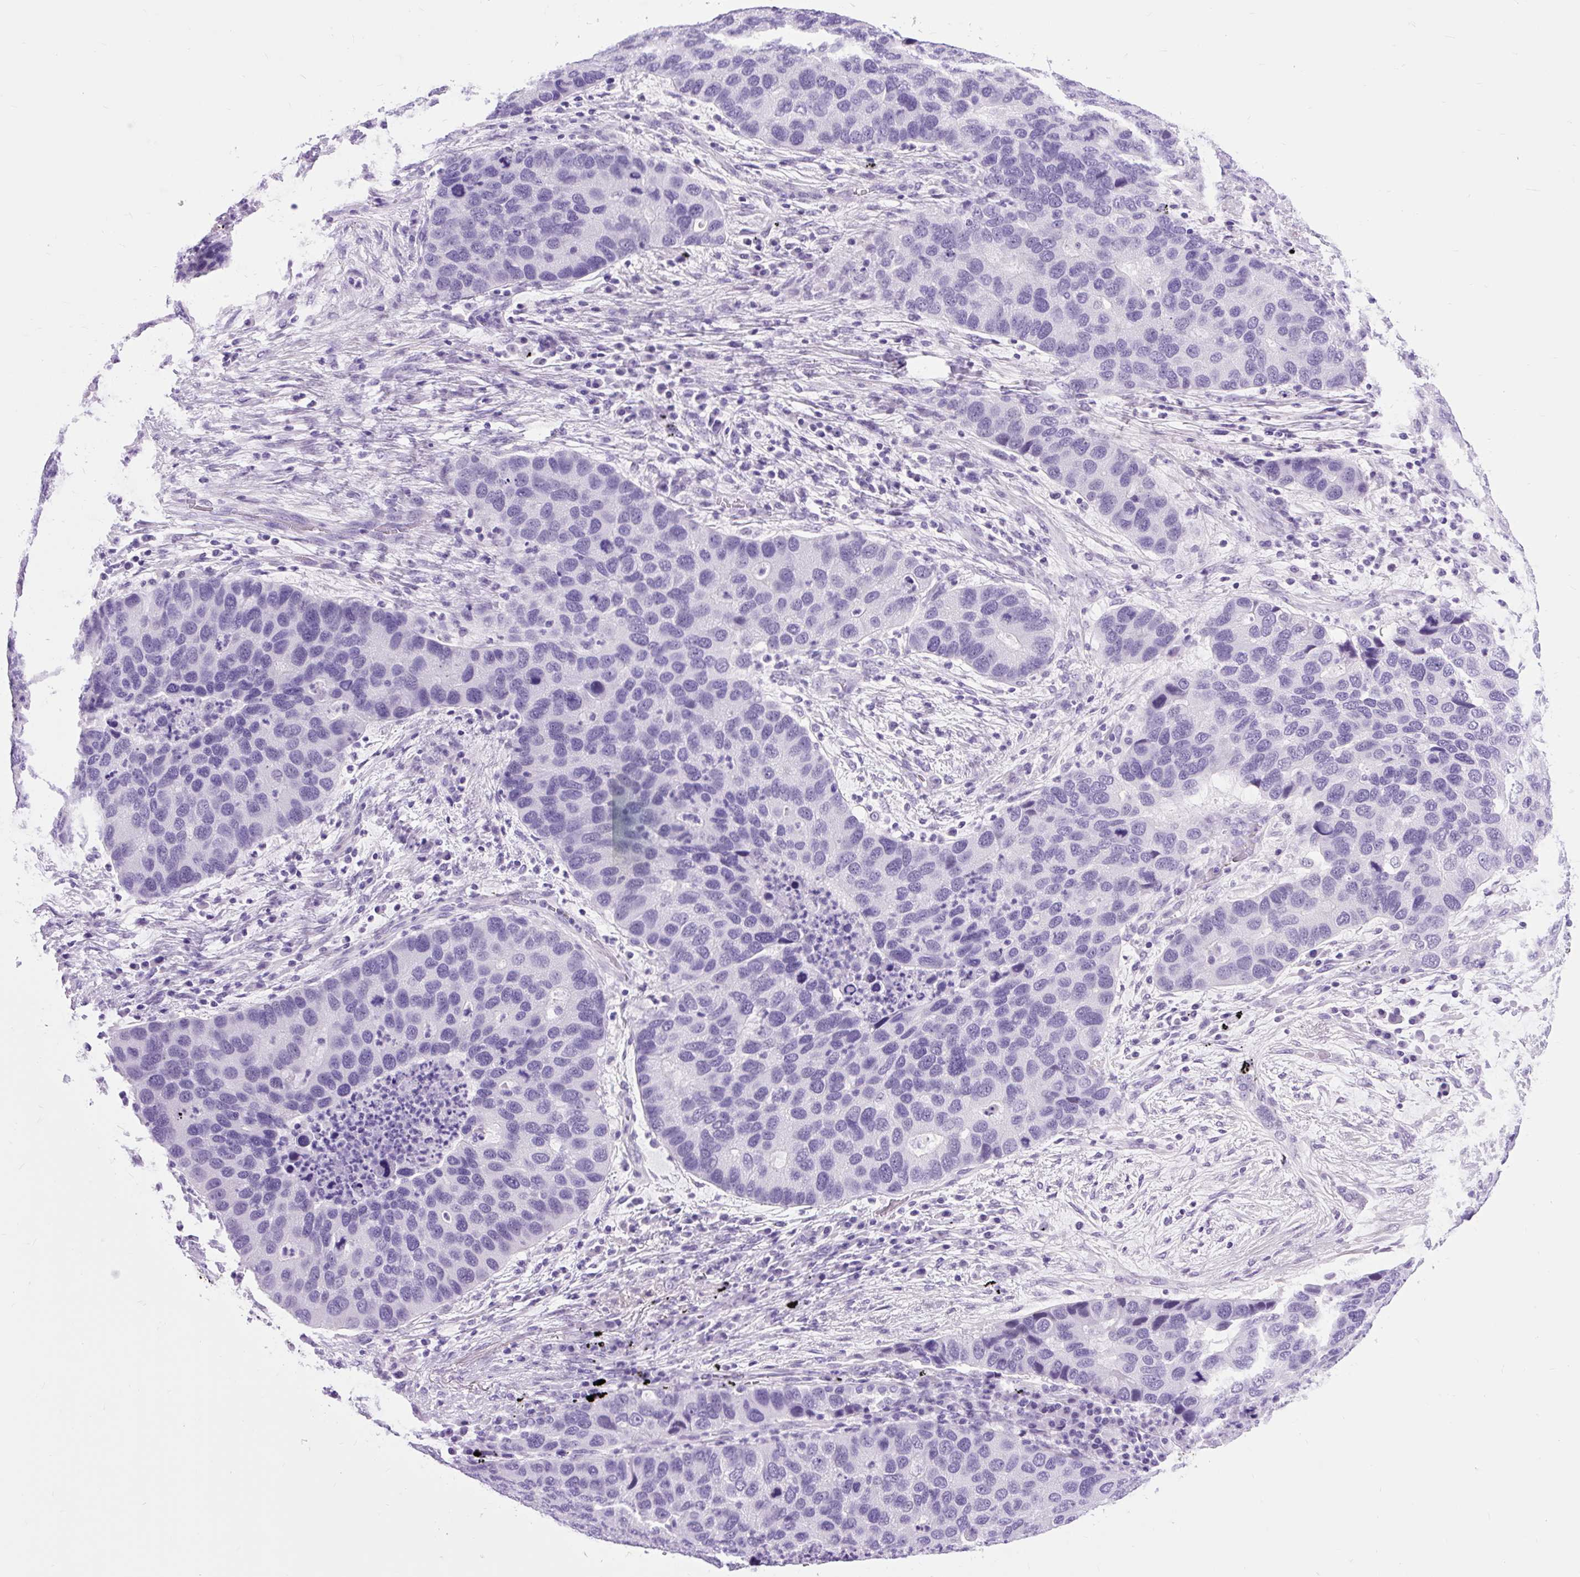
{"staining": {"intensity": "negative", "quantity": "none", "location": "none"}, "tissue": "lung cancer", "cell_type": "Tumor cells", "image_type": "cancer", "snomed": [{"axis": "morphology", "description": "Aneuploidy"}, {"axis": "morphology", "description": "Adenocarcinoma, NOS"}, {"axis": "topography", "description": "Lymph node"}, {"axis": "topography", "description": "Lung"}], "caption": "This is an immunohistochemistry photomicrograph of adenocarcinoma (lung). There is no staining in tumor cells.", "gene": "DPP6", "patient": {"sex": "female", "age": 74}}